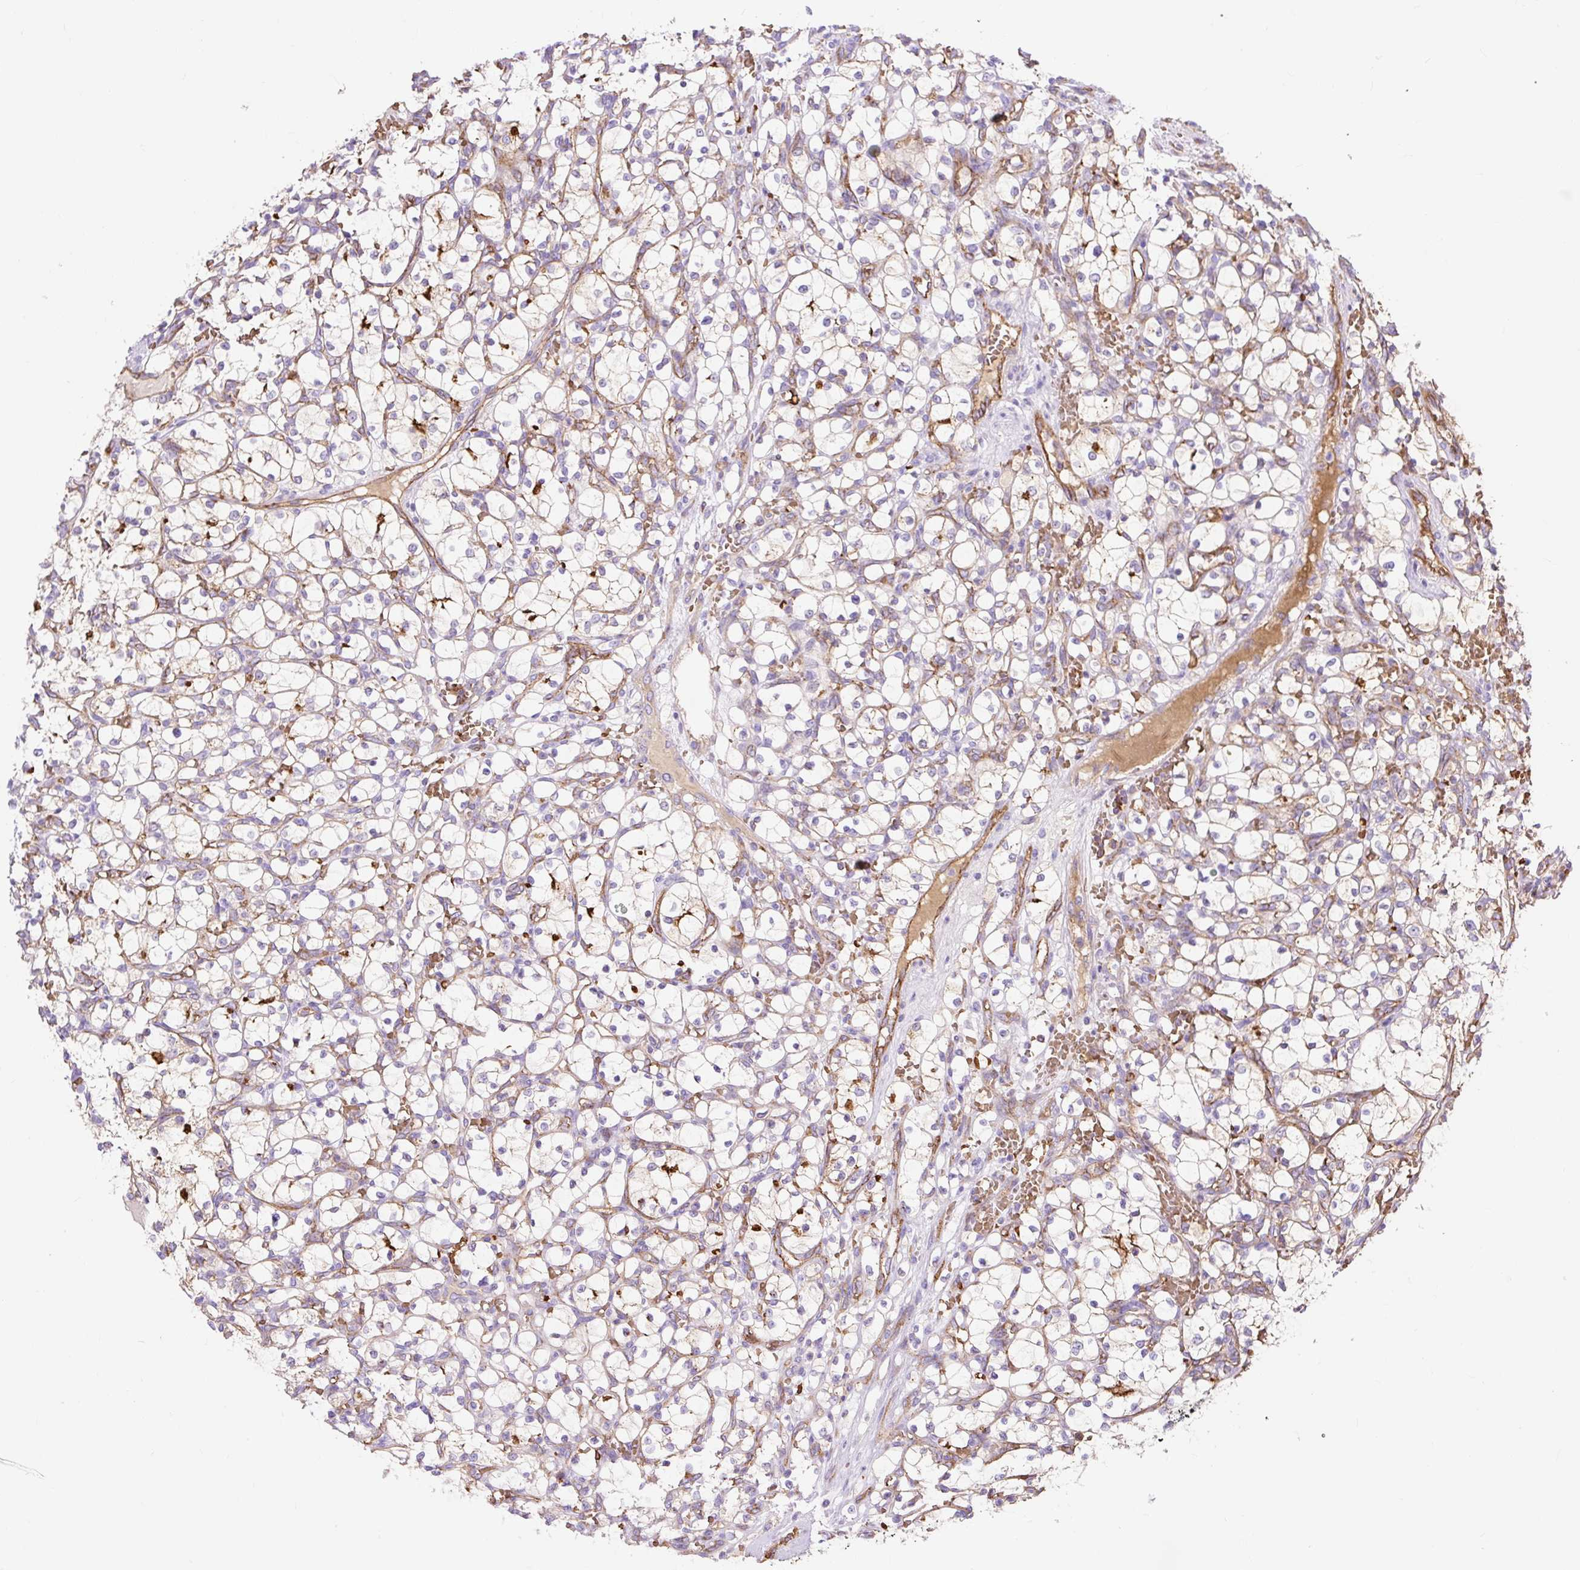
{"staining": {"intensity": "negative", "quantity": "none", "location": "none"}, "tissue": "renal cancer", "cell_type": "Tumor cells", "image_type": "cancer", "snomed": [{"axis": "morphology", "description": "Adenocarcinoma, NOS"}, {"axis": "topography", "description": "Kidney"}], "caption": "A high-resolution image shows immunohistochemistry staining of adenocarcinoma (renal), which shows no significant positivity in tumor cells. The staining is performed using DAB brown chromogen with nuclei counter-stained in using hematoxylin.", "gene": "HIP1R", "patient": {"sex": "female", "age": 69}}